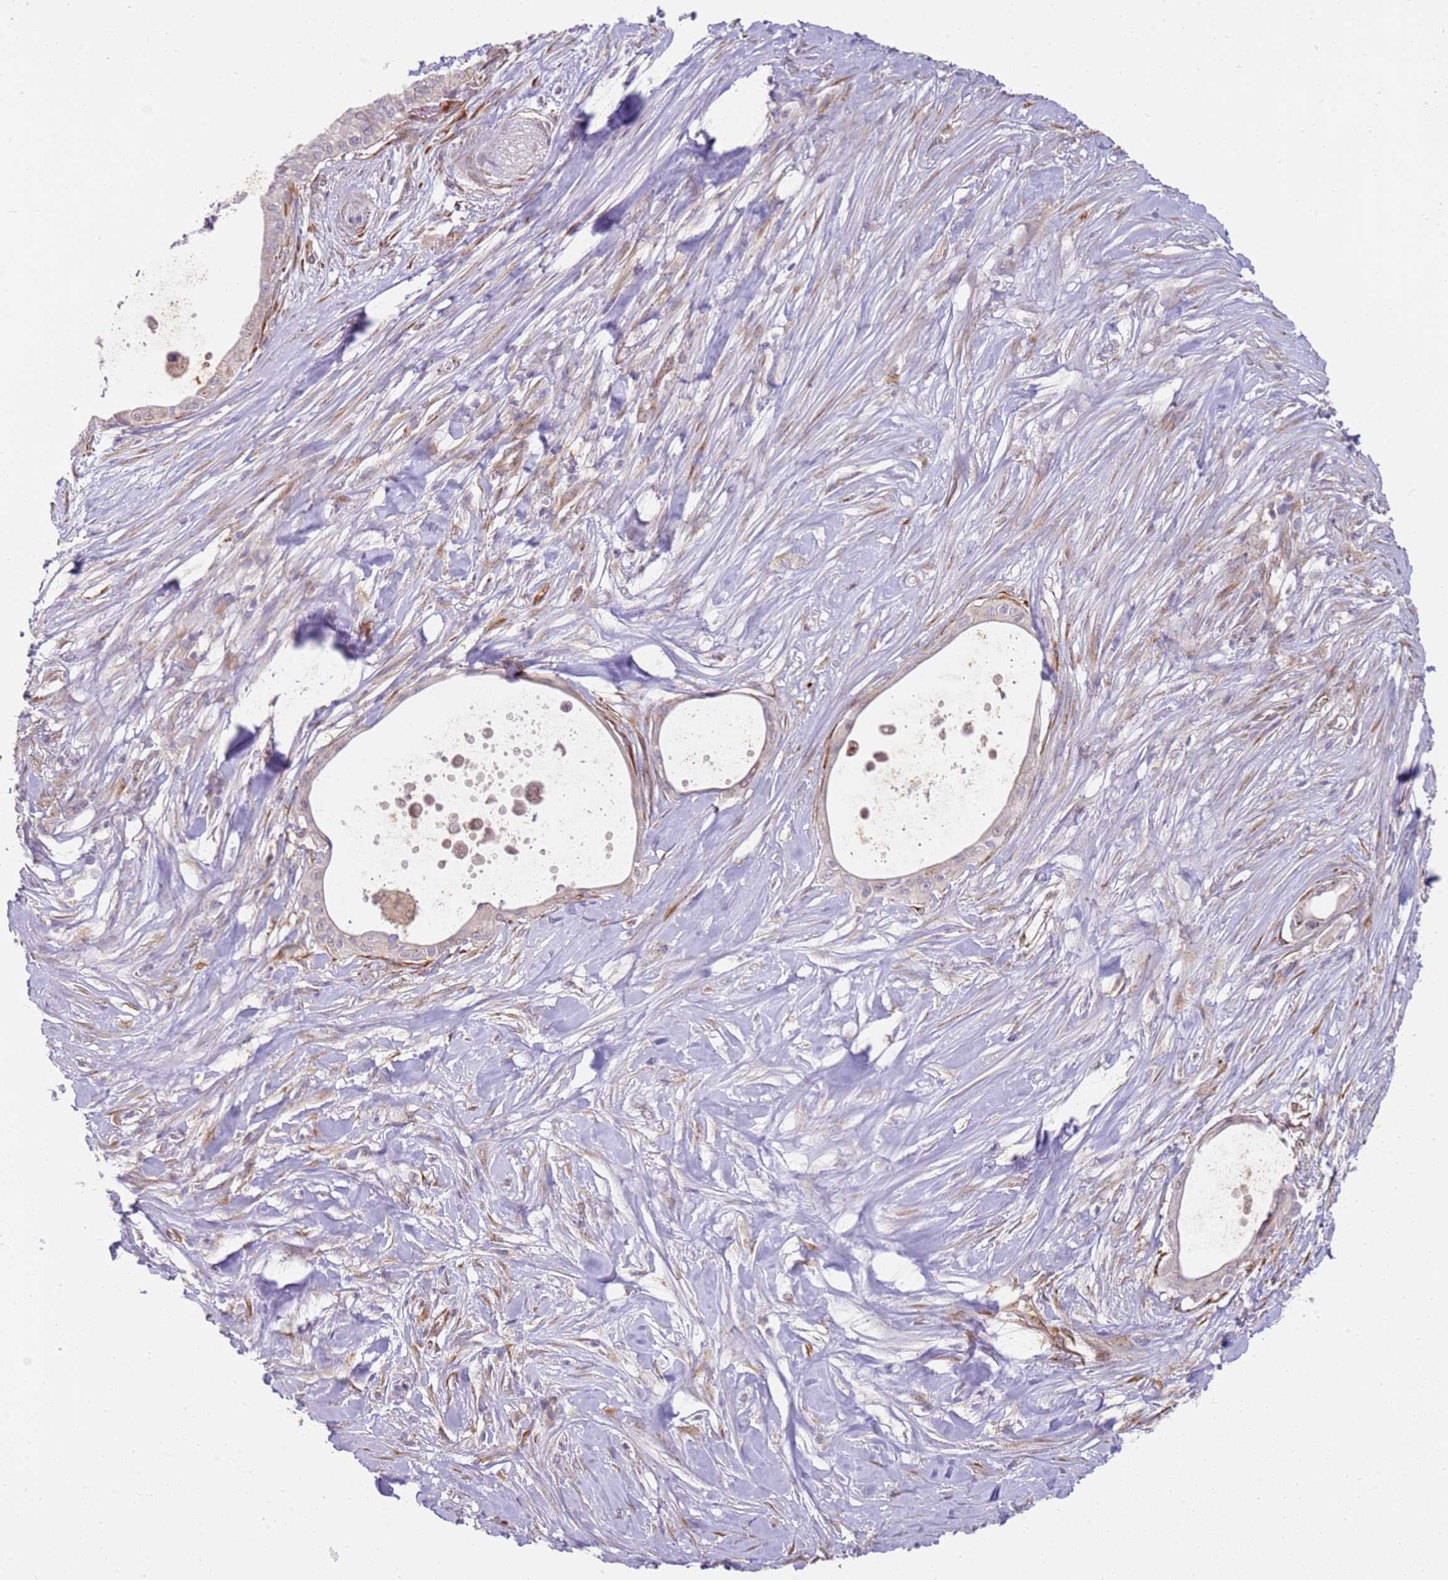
{"staining": {"intensity": "weak", "quantity": "<25%", "location": "cytoplasmic/membranous"}, "tissue": "pancreatic cancer", "cell_type": "Tumor cells", "image_type": "cancer", "snomed": [{"axis": "morphology", "description": "Adenocarcinoma, NOS"}, {"axis": "topography", "description": "Pancreas"}], "caption": "Pancreatic adenocarcinoma stained for a protein using immunohistochemistry (IHC) demonstrates no expression tumor cells.", "gene": "GRAP", "patient": {"sex": "male", "age": 78}}